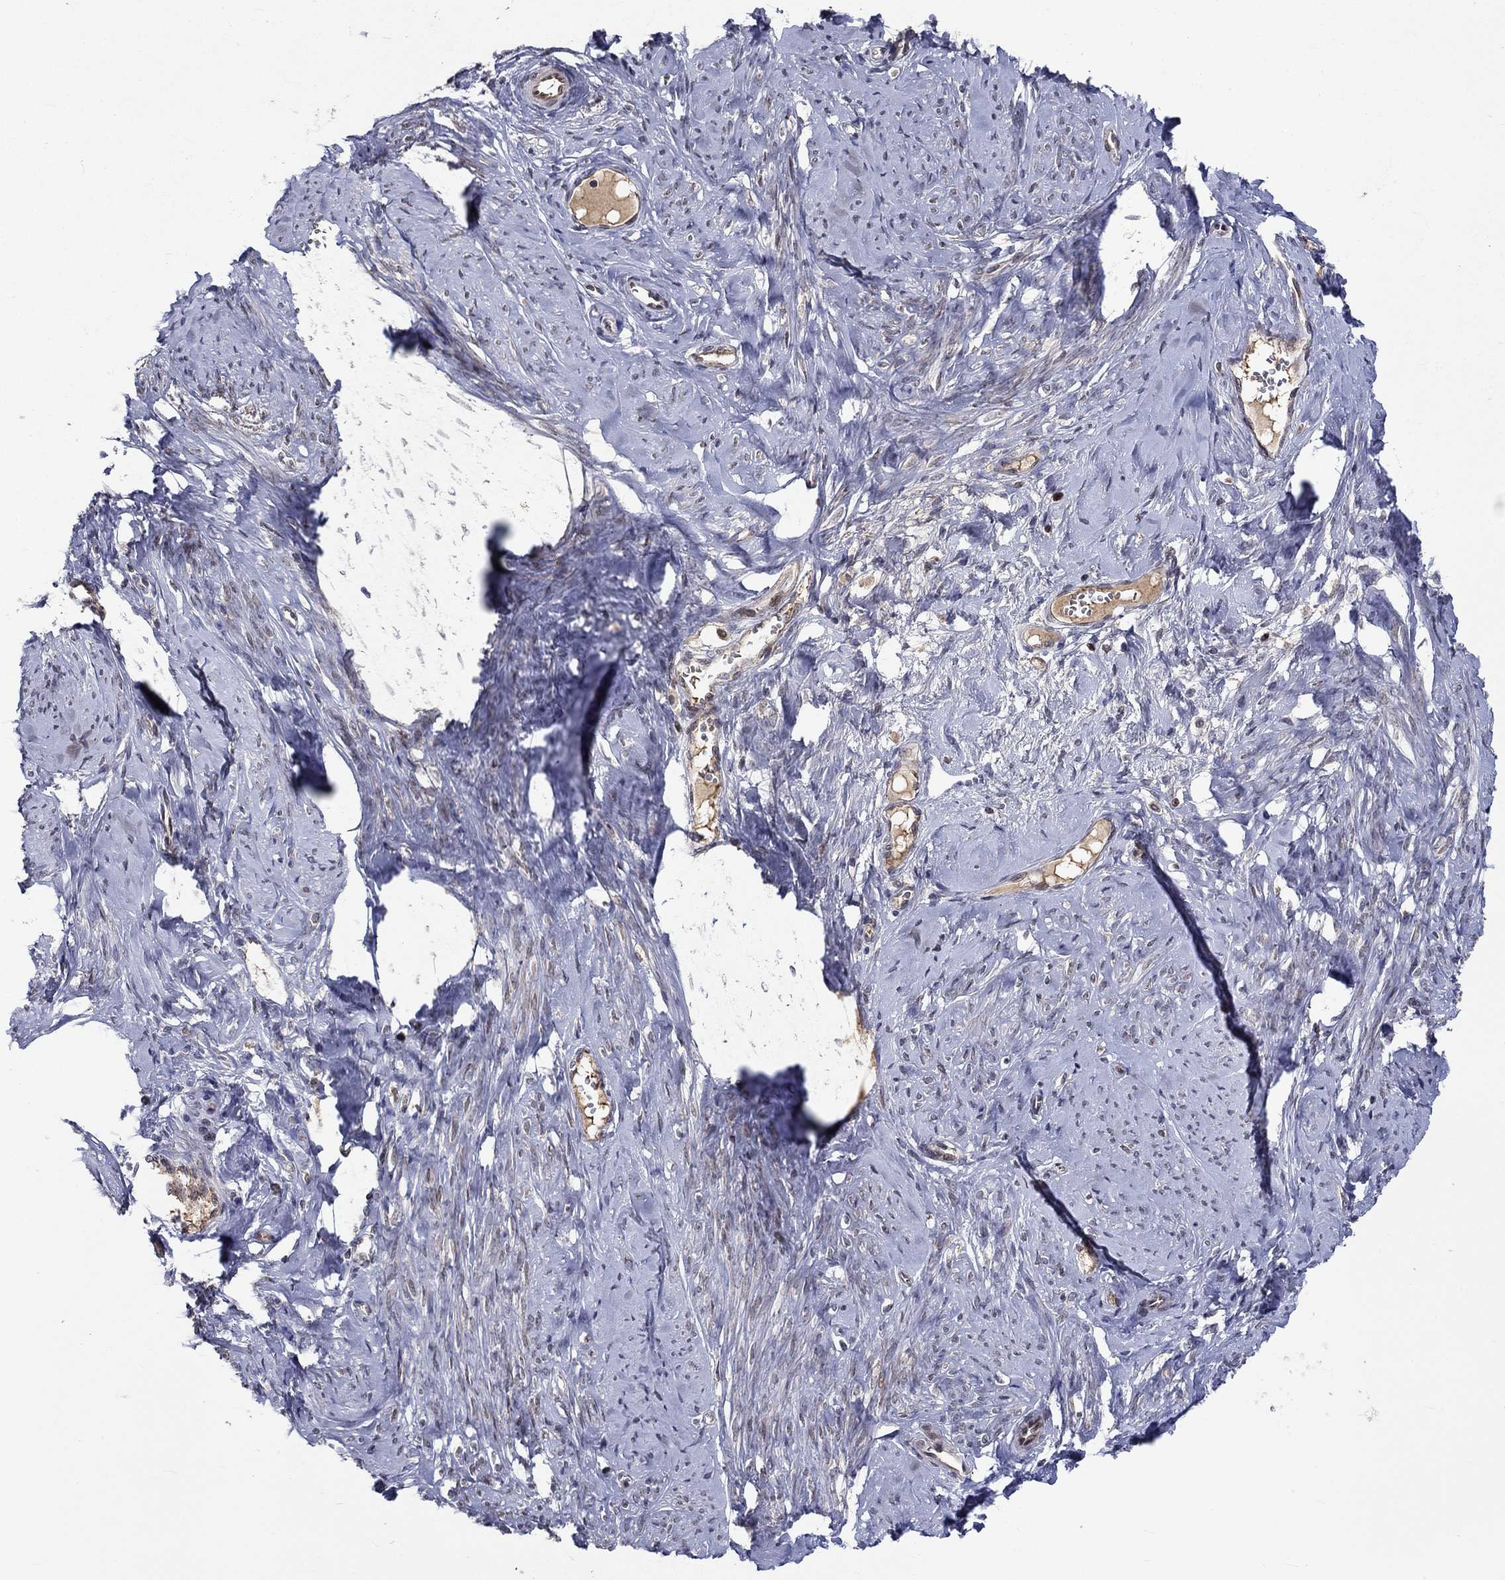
{"staining": {"intensity": "negative", "quantity": "none", "location": "none"}, "tissue": "smooth muscle", "cell_type": "Smooth muscle cells", "image_type": "normal", "snomed": [{"axis": "morphology", "description": "Normal tissue, NOS"}, {"axis": "topography", "description": "Smooth muscle"}], "caption": "Immunohistochemistry (IHC) of unremarkable human smooth muscle exhibits no staining in smooth muscle cells. Nuclei are stained in blue.", "gene": "CETN3", "patient": {"sex": "female", "age": 48}}